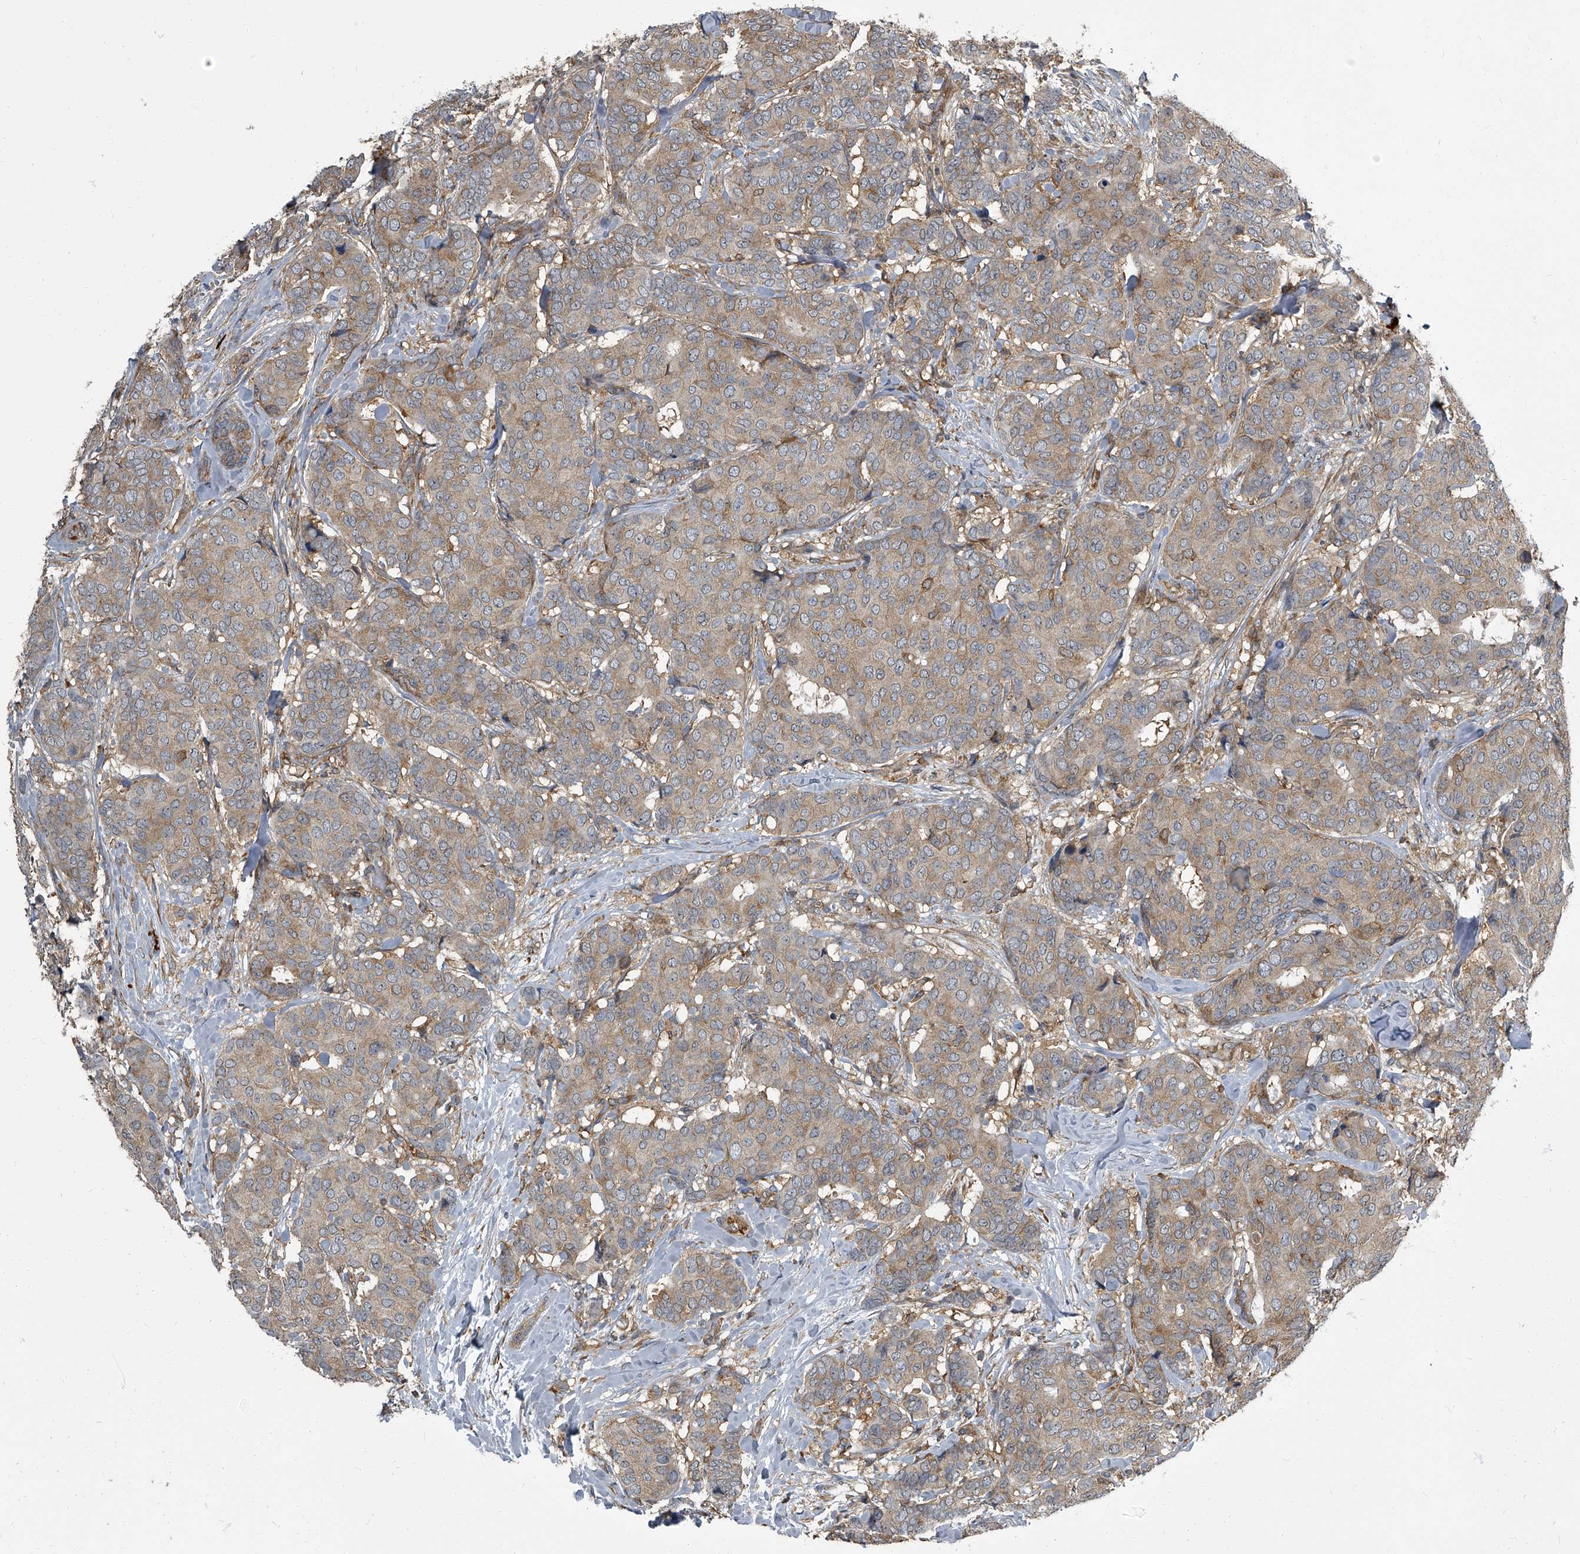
{"staining": {"intensity": "weak", "quantity": ">75%", "location": "cytoplasmic/membranous"}, "tissue": "breast cancer", "cell_type": "Tumor cells", "image_type": "cancer", "snomed": [{"axis": "morphology", "description": "Duct carcinoma"}, {"axis": "topography", "description": "Breast"}], "caption": "Protein staining shows weak cytoplasmic/membranous staining in about >75% of tumor cells in invasive ductal carcinoma (breast).", "gene": "CDV3", "patient": {"sex": "female", "age": 75}}